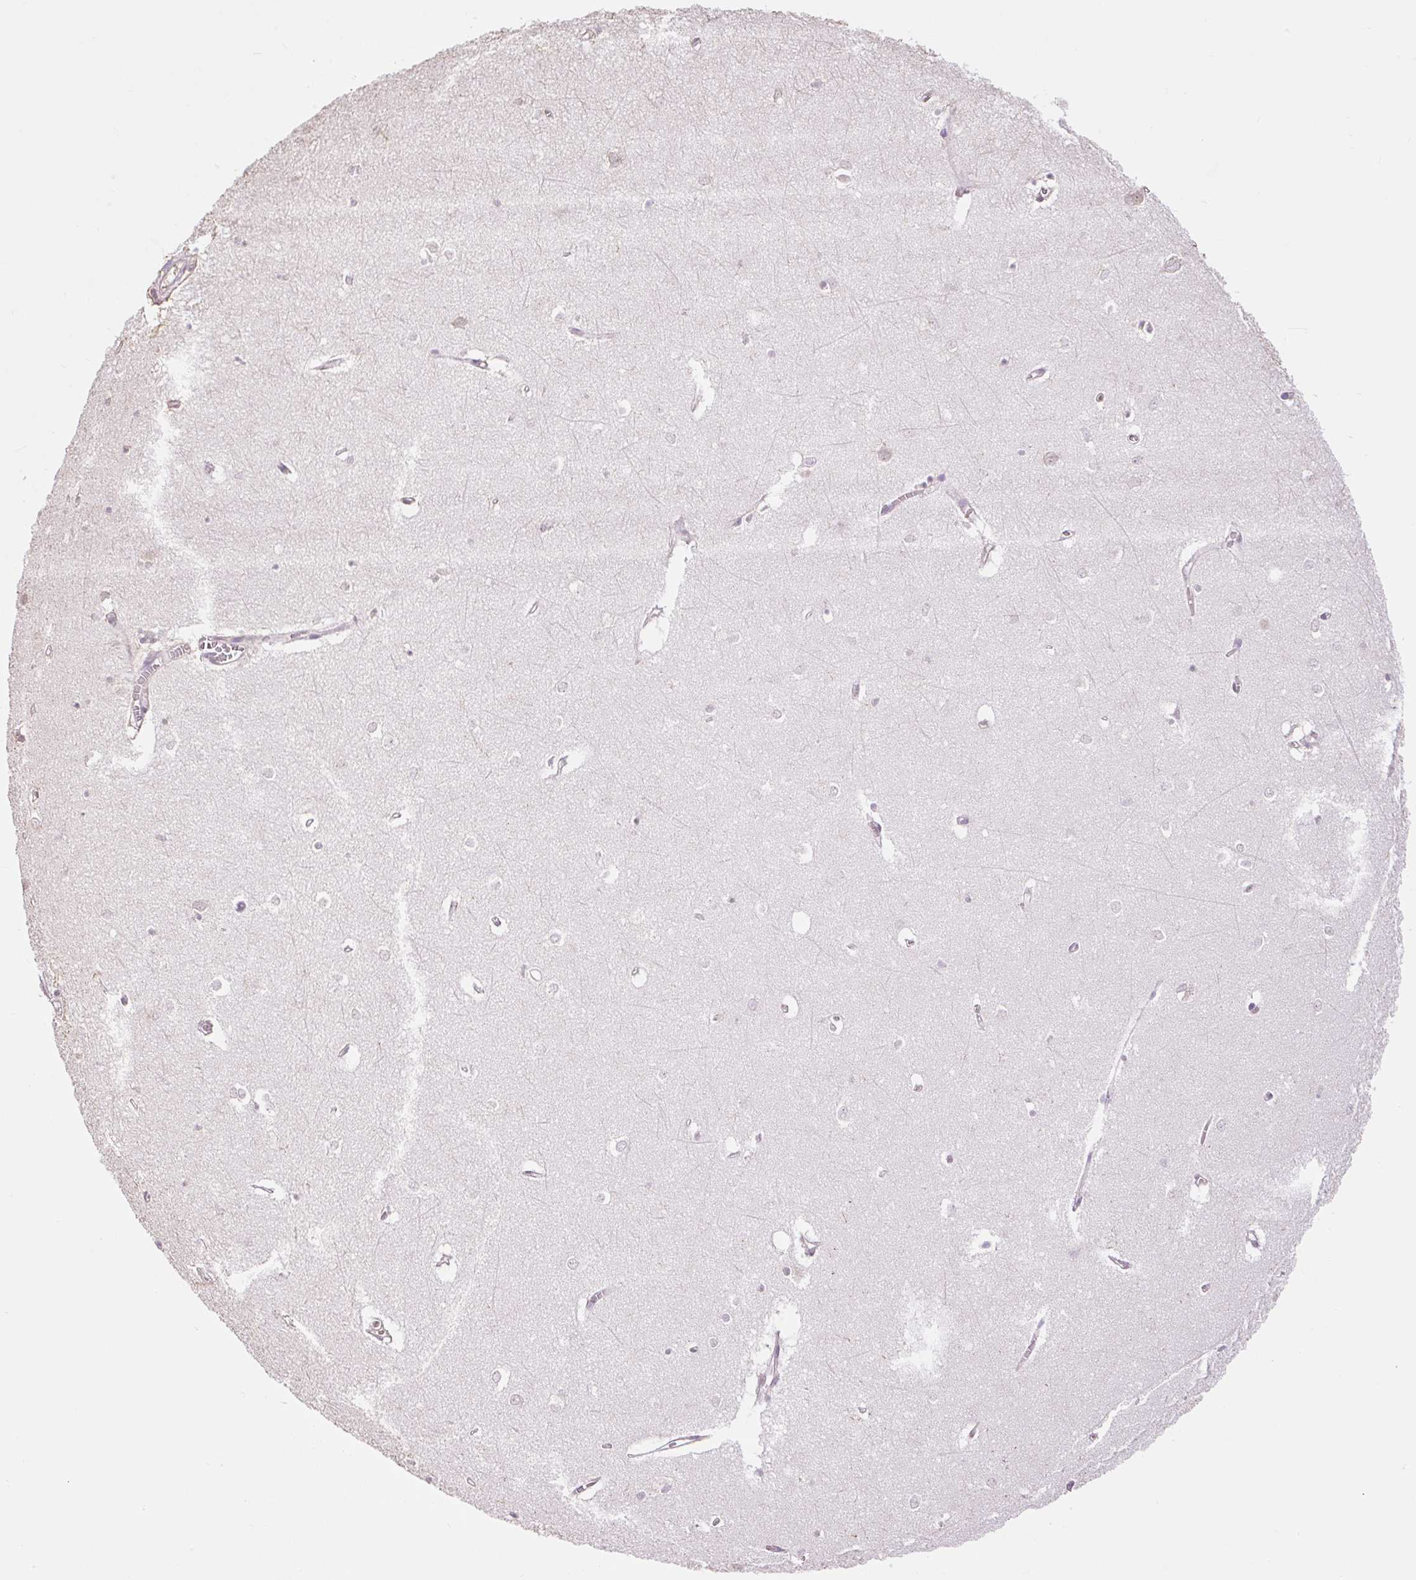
{"staining": {"intensity": "negative", "quantity": "none", "location": "none"}, "tissue": "hippocampus", "cell_type": "Glial cells", "image_type": "normal", "snomed": [{"axis": "morphology", "description": "Normal tissue, NOS"}, {"axis": "topography", "description": "Hippocampus"}], "caption": "Glial cells show no significant protein expression in normal hippocampus. The staining is performed using DAB brown chromogen with nuclei counter-stained in using hematoxylin.", "gene": "RACGAP1", "patient": {"sex": "female", "age": 64}}